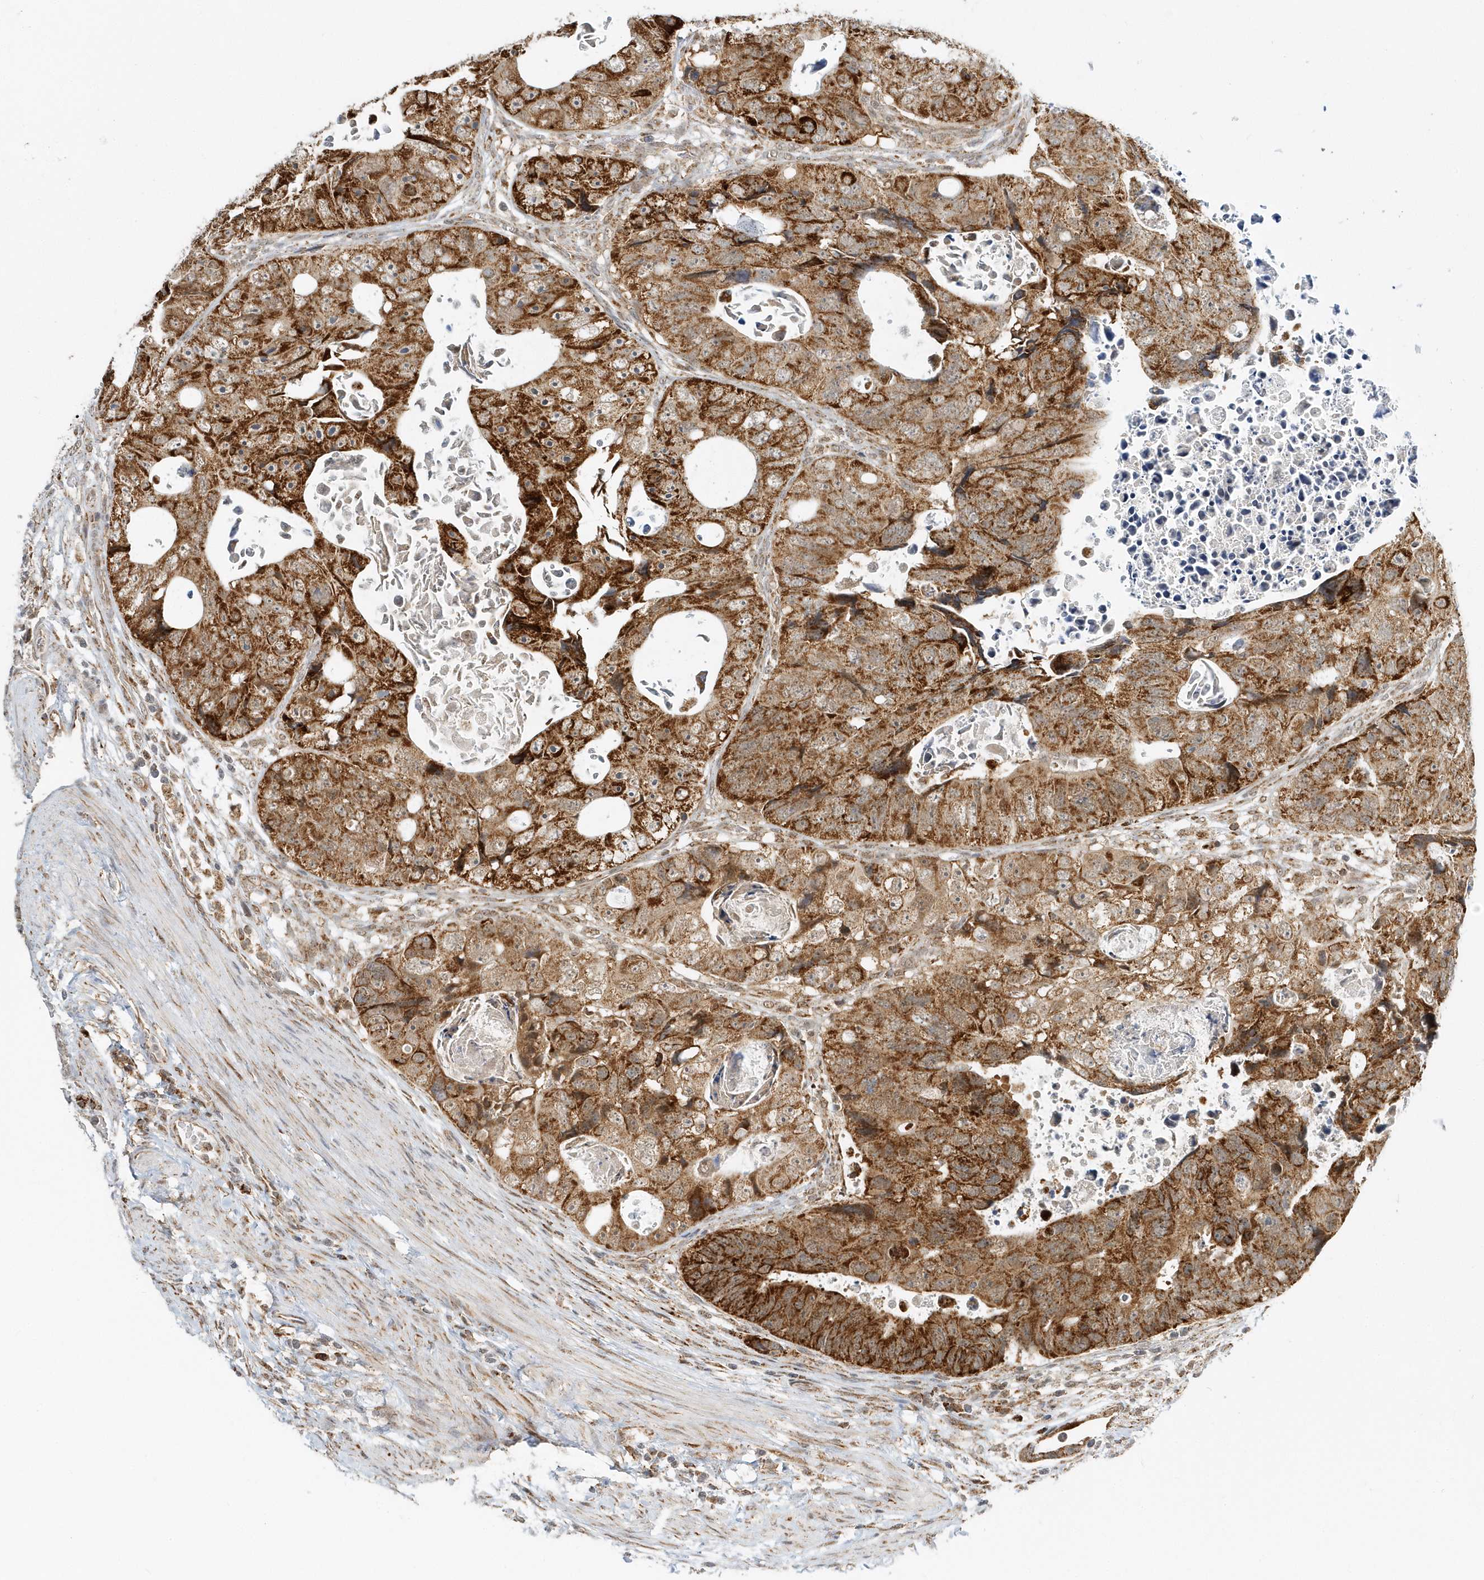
{"staining": {"intensity": "strong", "quantity": ">75%", "location": "cytoplasmic/membranous"}, "tissue": "colorectal cancer", "cell_type": "Tumor cells", "image_type": "cancer", "snomed": [{"axis": "morphology", "description": "Adenocarcinoma, NOS"}, {"axis": "topography", "description": "Rectum"}], "caption": "Tumor cells demonstrate high levels of strong cytoplasmic/membranous positivity in approximately >75% of cells in human colorectal adenocarcinoma.", "gene": "PSMD6", "patient": {"sex": "male", "age": 59}}